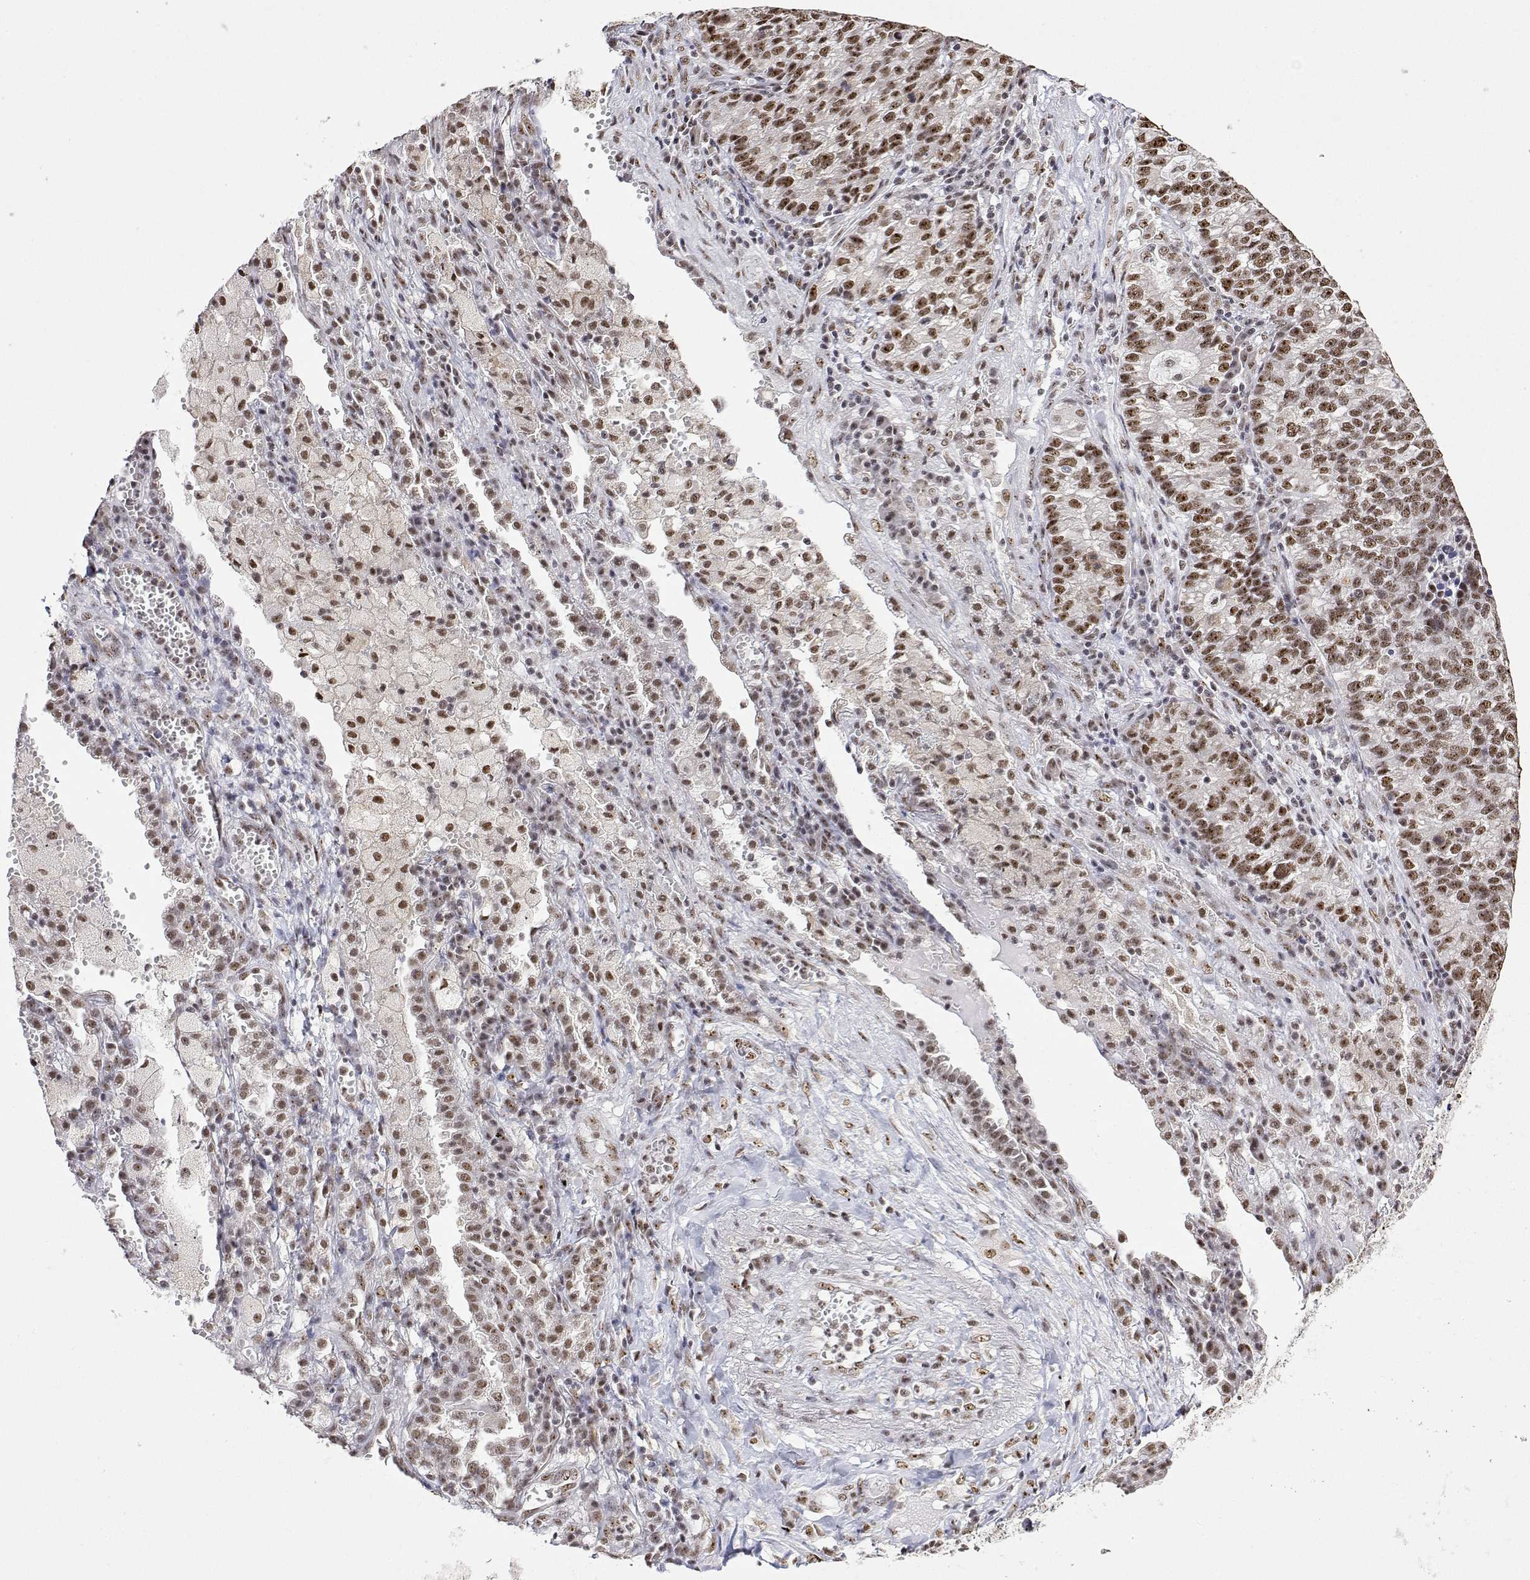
{"staining": {"intensity": "moderate", "quantity": ">75%", "location": "nuclear"}, "tissue": "lung cancer", "cell_type": "Tumor cells", "image_type": "cancer", "snomed": [{"axis": "morphology", "description": "Adenocarcinoma, NOS"}, {"axis": "topography", "description": "Lung"}], "caption": "Adenocarcinoma (lung) stained with a brown dye demonstrates moderate nuclear positive staining in about >75% of tumor cells.", "gene": "ADAR", "patient": {"sex": "male", "age": 57}}